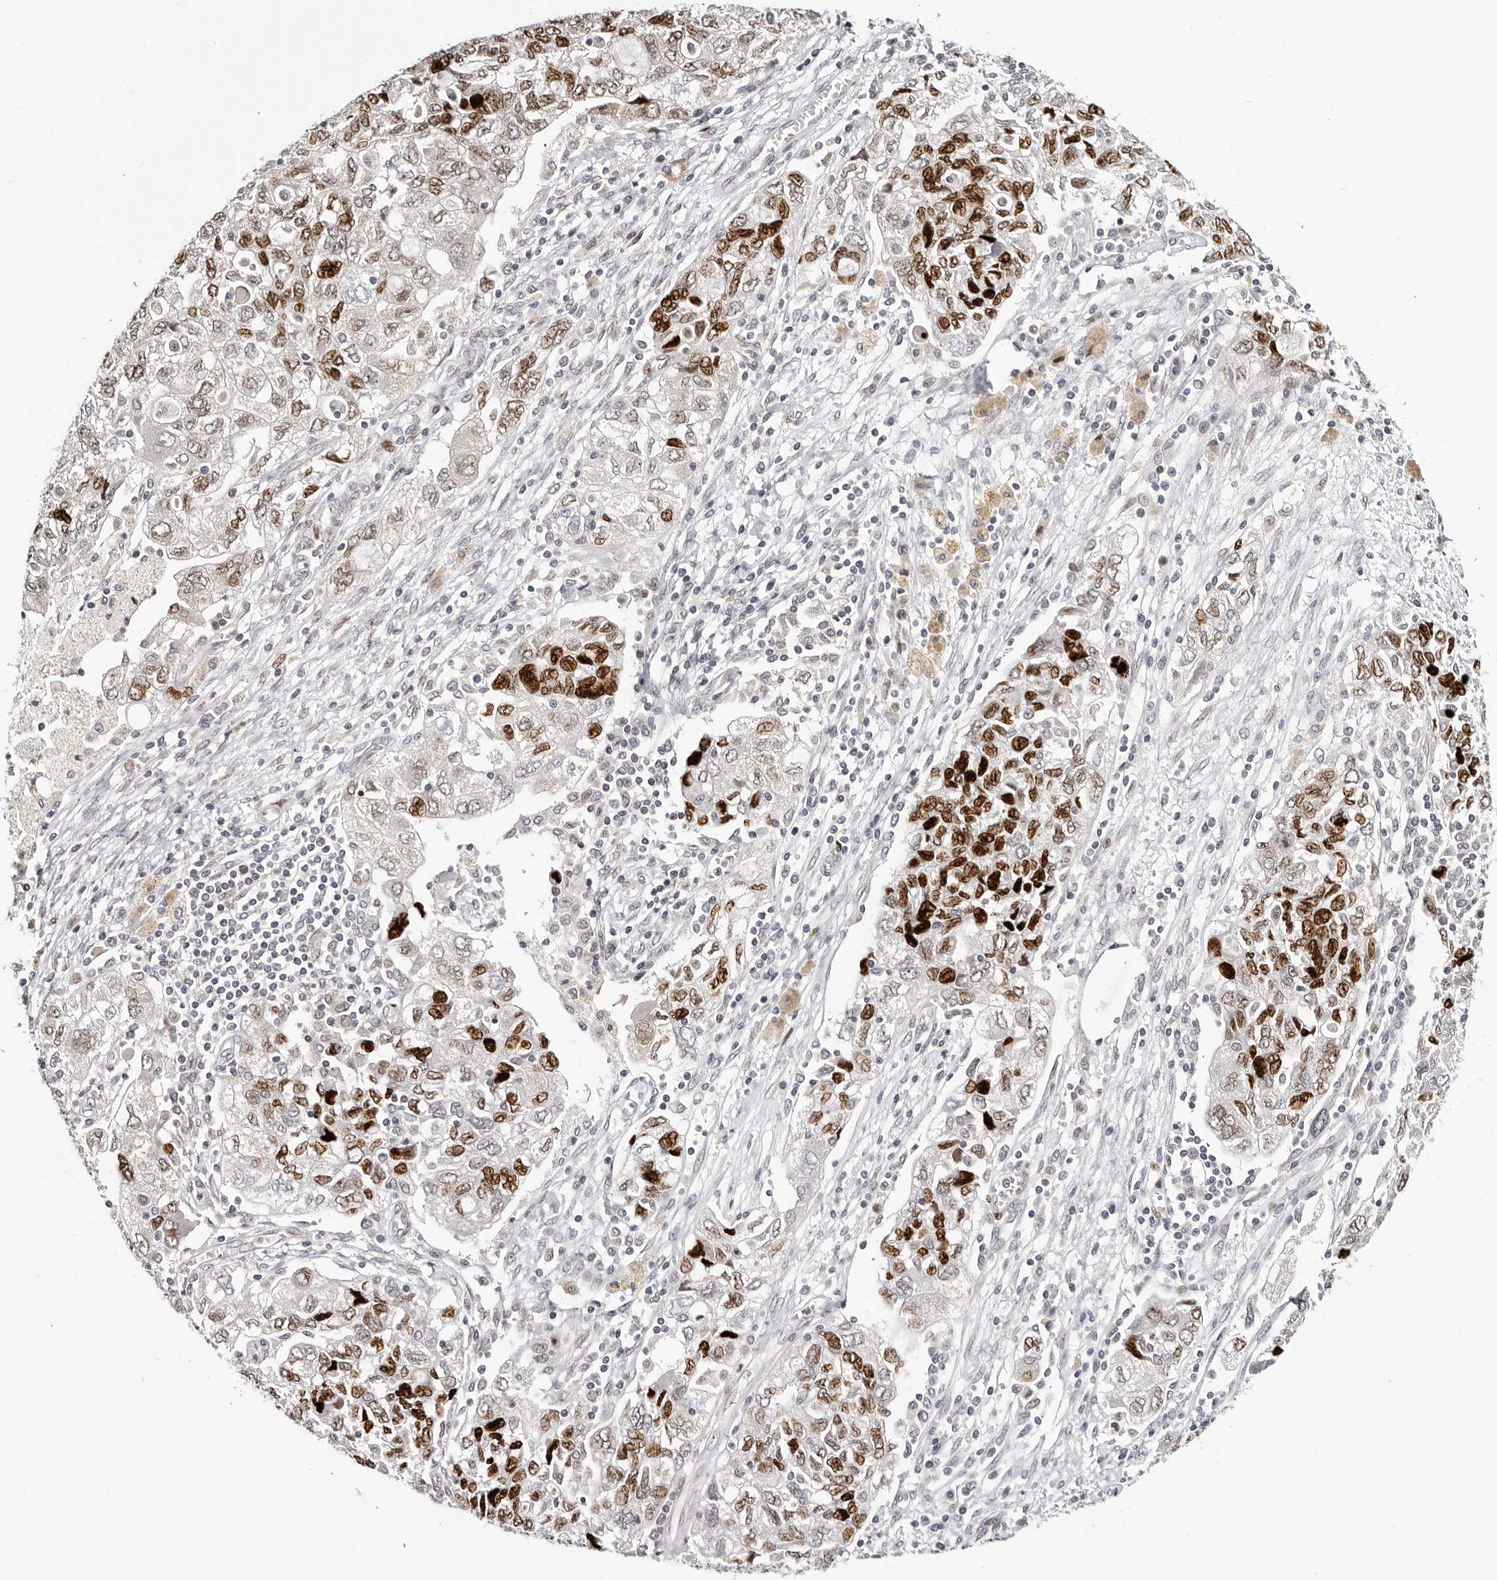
{"staining": {"intensity": "strong", "quantity": ">75%", "location": "nuclear"}, "tissue": "ovarian cancer", "cell_type": "Tumor cells", "image_type": "cancer", "snomed": [{"axis": "morphology", "description": "Carcinoma, NOS"}, {"axis": "morphology", "description": "Cystadenocarcinoma, serous, NOS"}, {"axis": "topography", "description": "Ovary"}], "caption": "Strong nuclear expression for a protein is present in about >75% of tumor cells of ovarian cancer using immunohistochemistry (IHC).", "gene": "NUP153", "patient": {"sex": "female", "age": 69}}